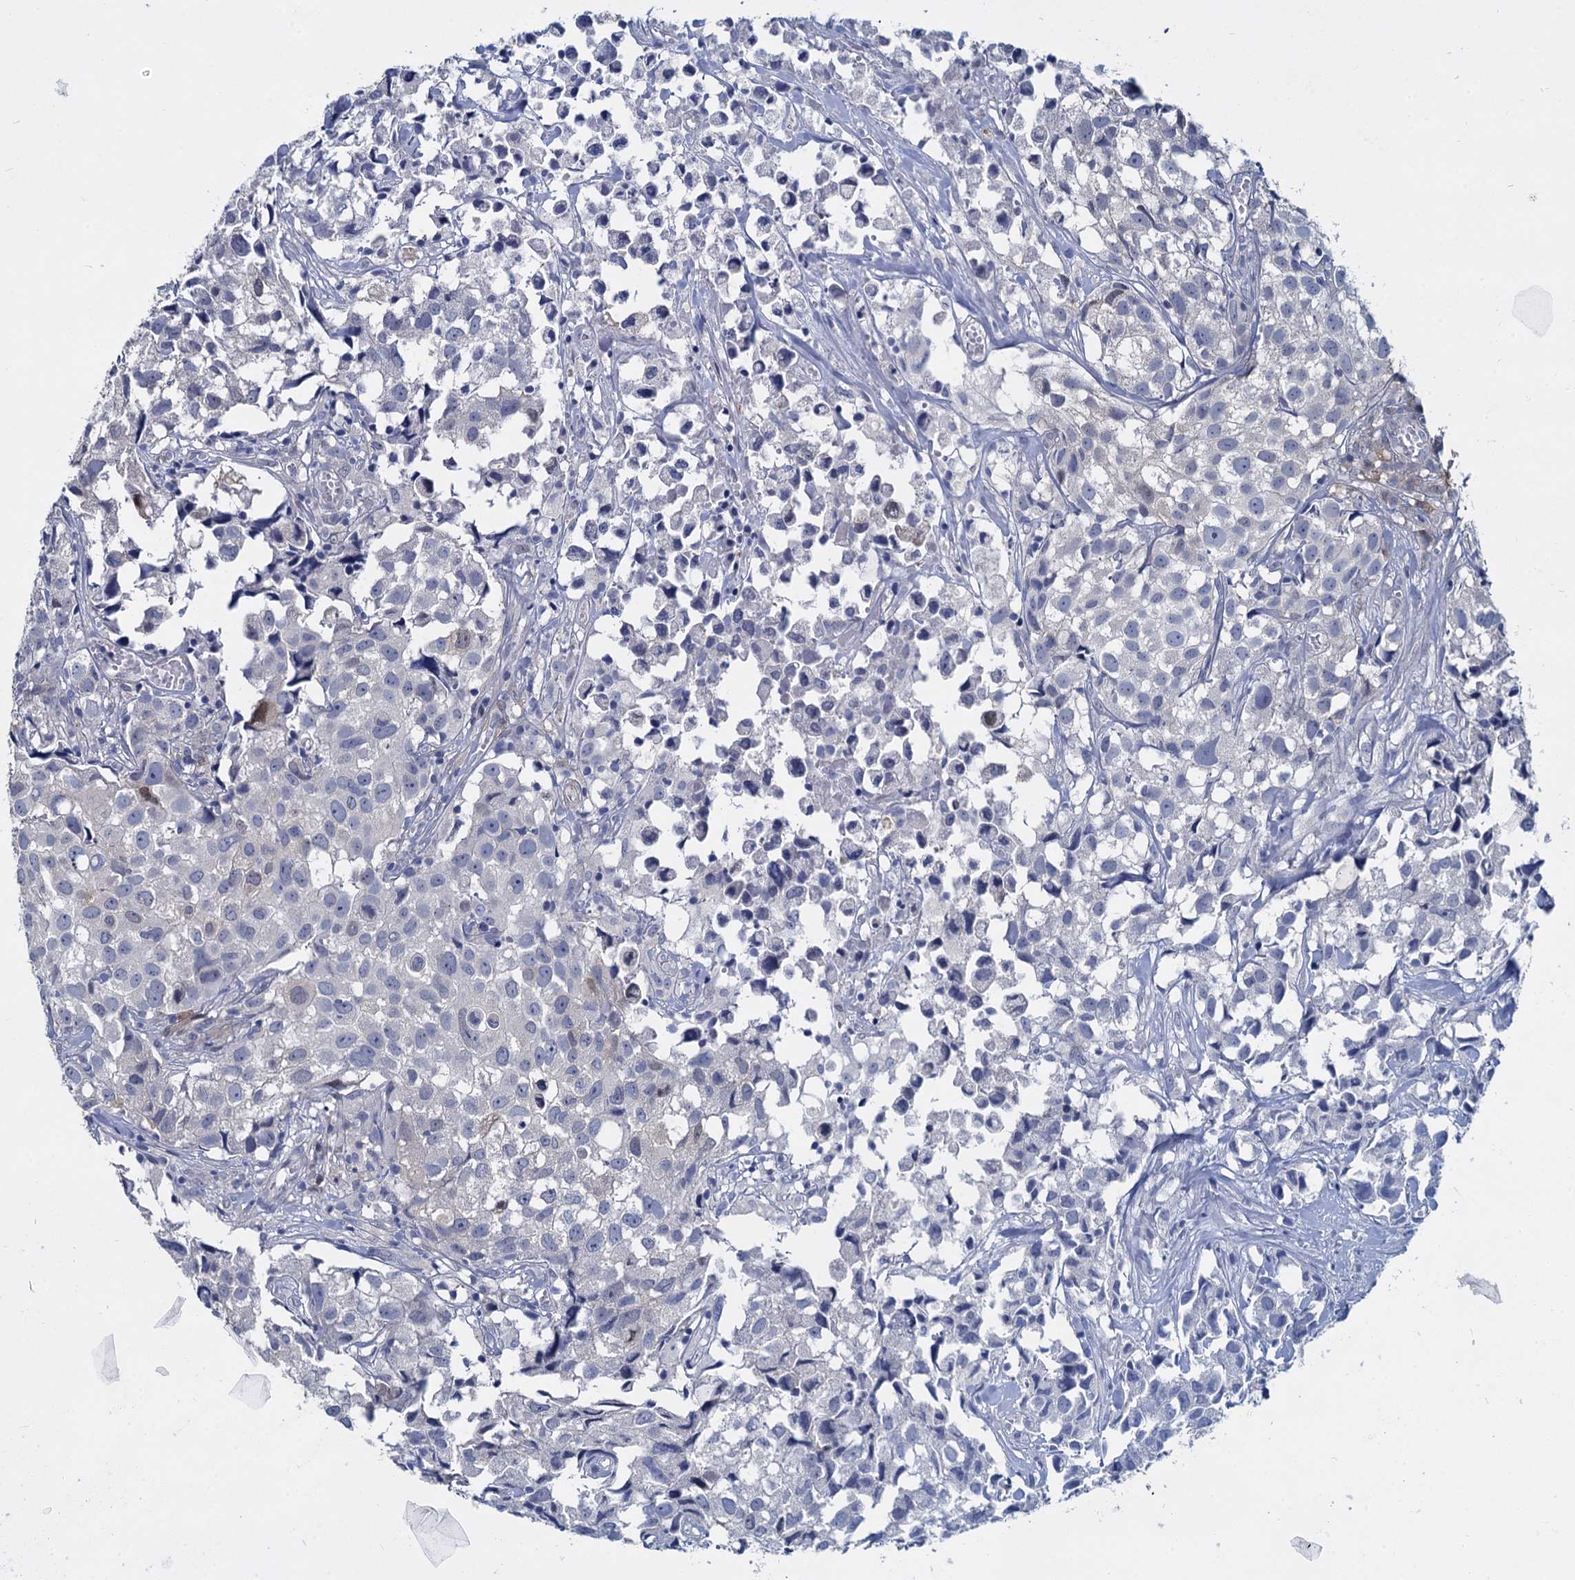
{"staining": {"intensity": "negative", "quantity": "none", "location": "none"}, "tissue": "urothelial cancer", "cell_type": "Tumor cells", "image_type": "cancer", "snomed": [{"axis": "morphology", "description": "Urothelial carcinoma, High grade"}, {"axis": "topography", "description": "Urinary bladder"}], "caption": "Micrograph shows no protein positivity in tumor cells of urothelial carcinoma (high-grade) tissue.", "gene": "GSTM3", "patient": {"sex": "female", "age": 75}}